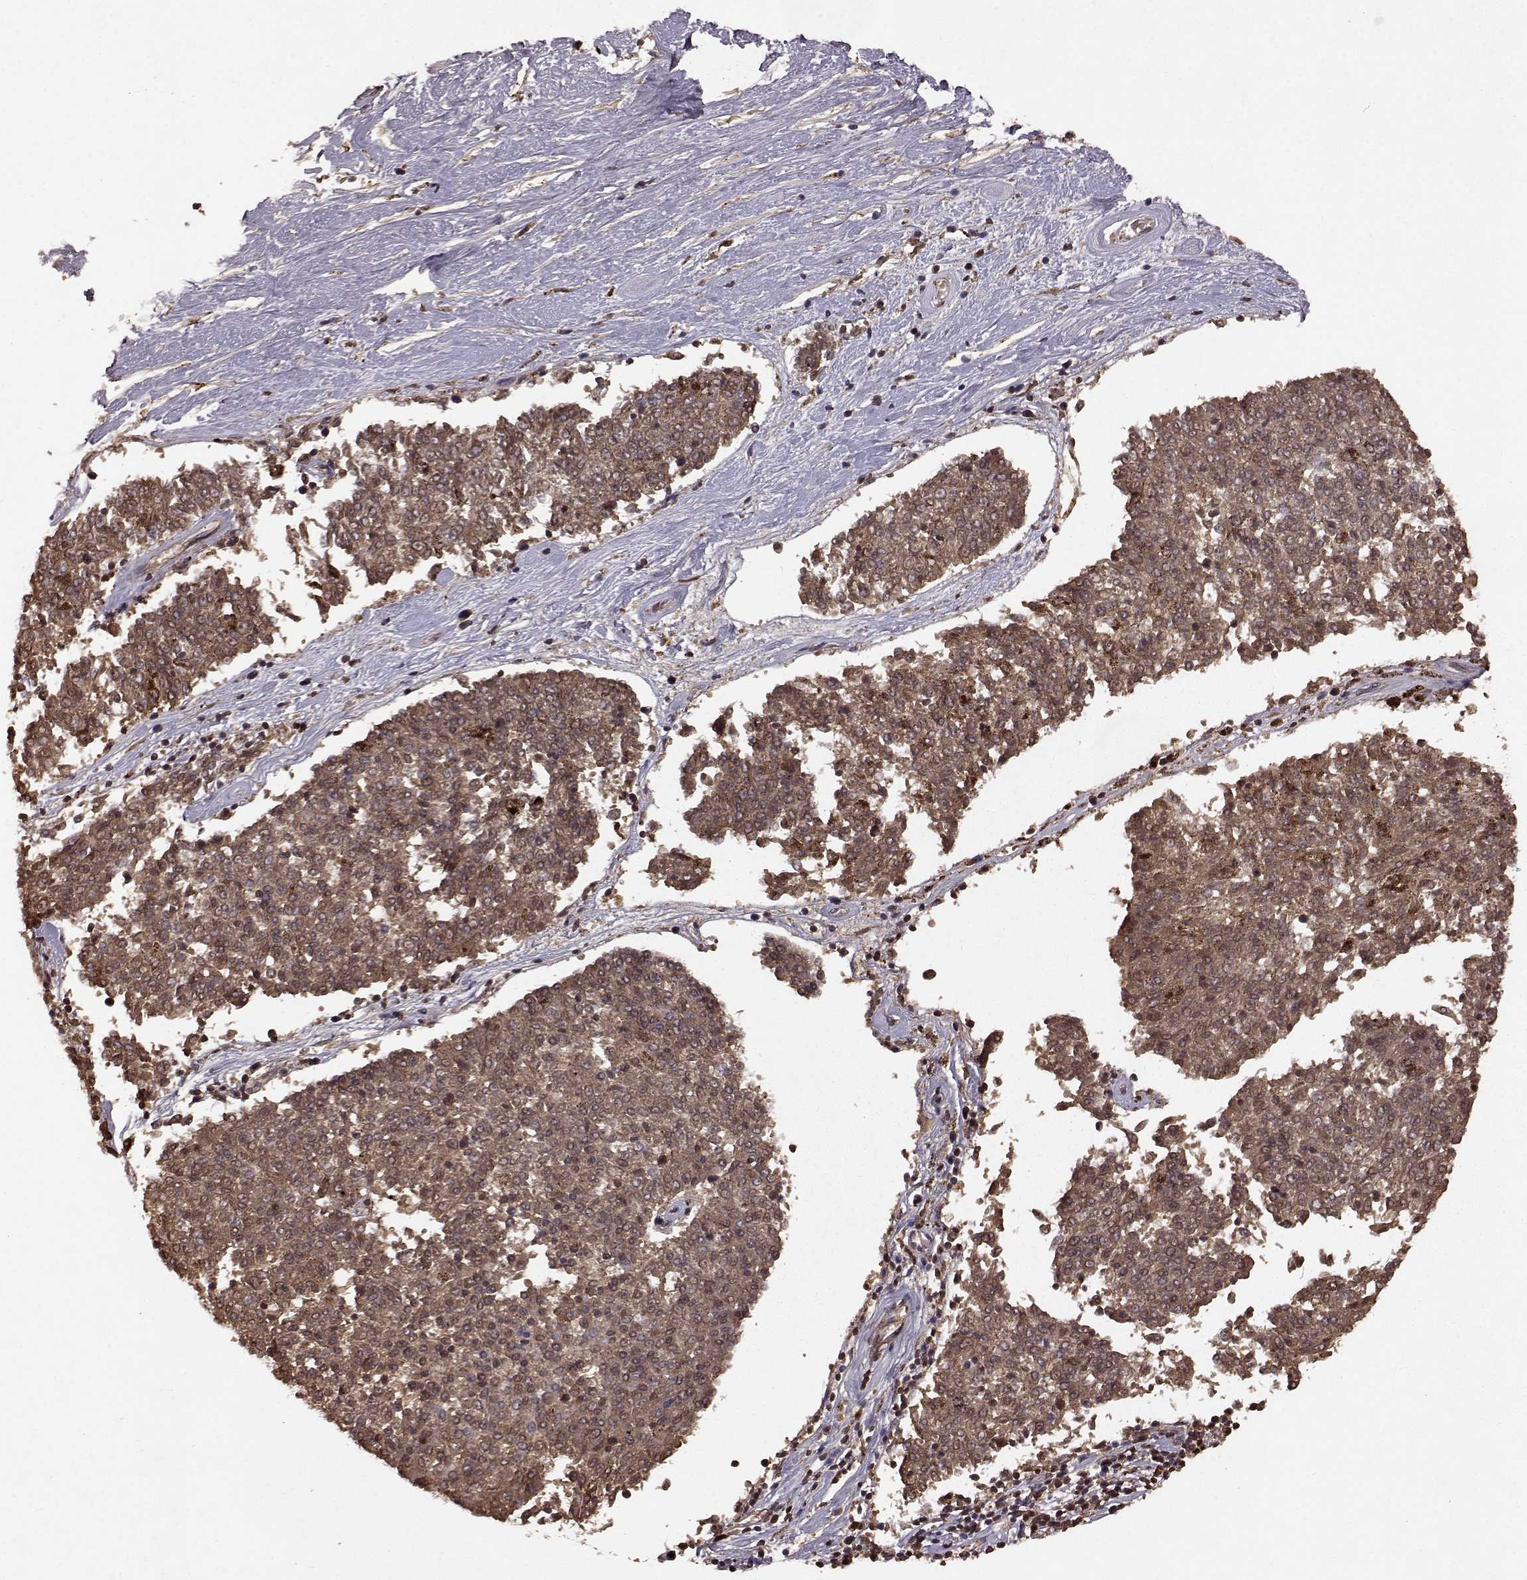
{"staining": {"intensity": "moderate", "quantity": "<25%", "location": "cytoplasmic/membranous"}, "tissue": "melanoma", "cell_type": "Tumor cells", "image_type": "cancer", "snomed": [{"axis": "morphology", "description": "Malignant melanoma, NOS"}, {"axis": "topography", "description": "Skin"}], "caption": "A brown stain highlights moderate cytoplasmic/membranous staining of a protein in malignant melanoma tumor cells.", "gene": "FSTL1", "patient": {"sex": "female", "age": 72}}